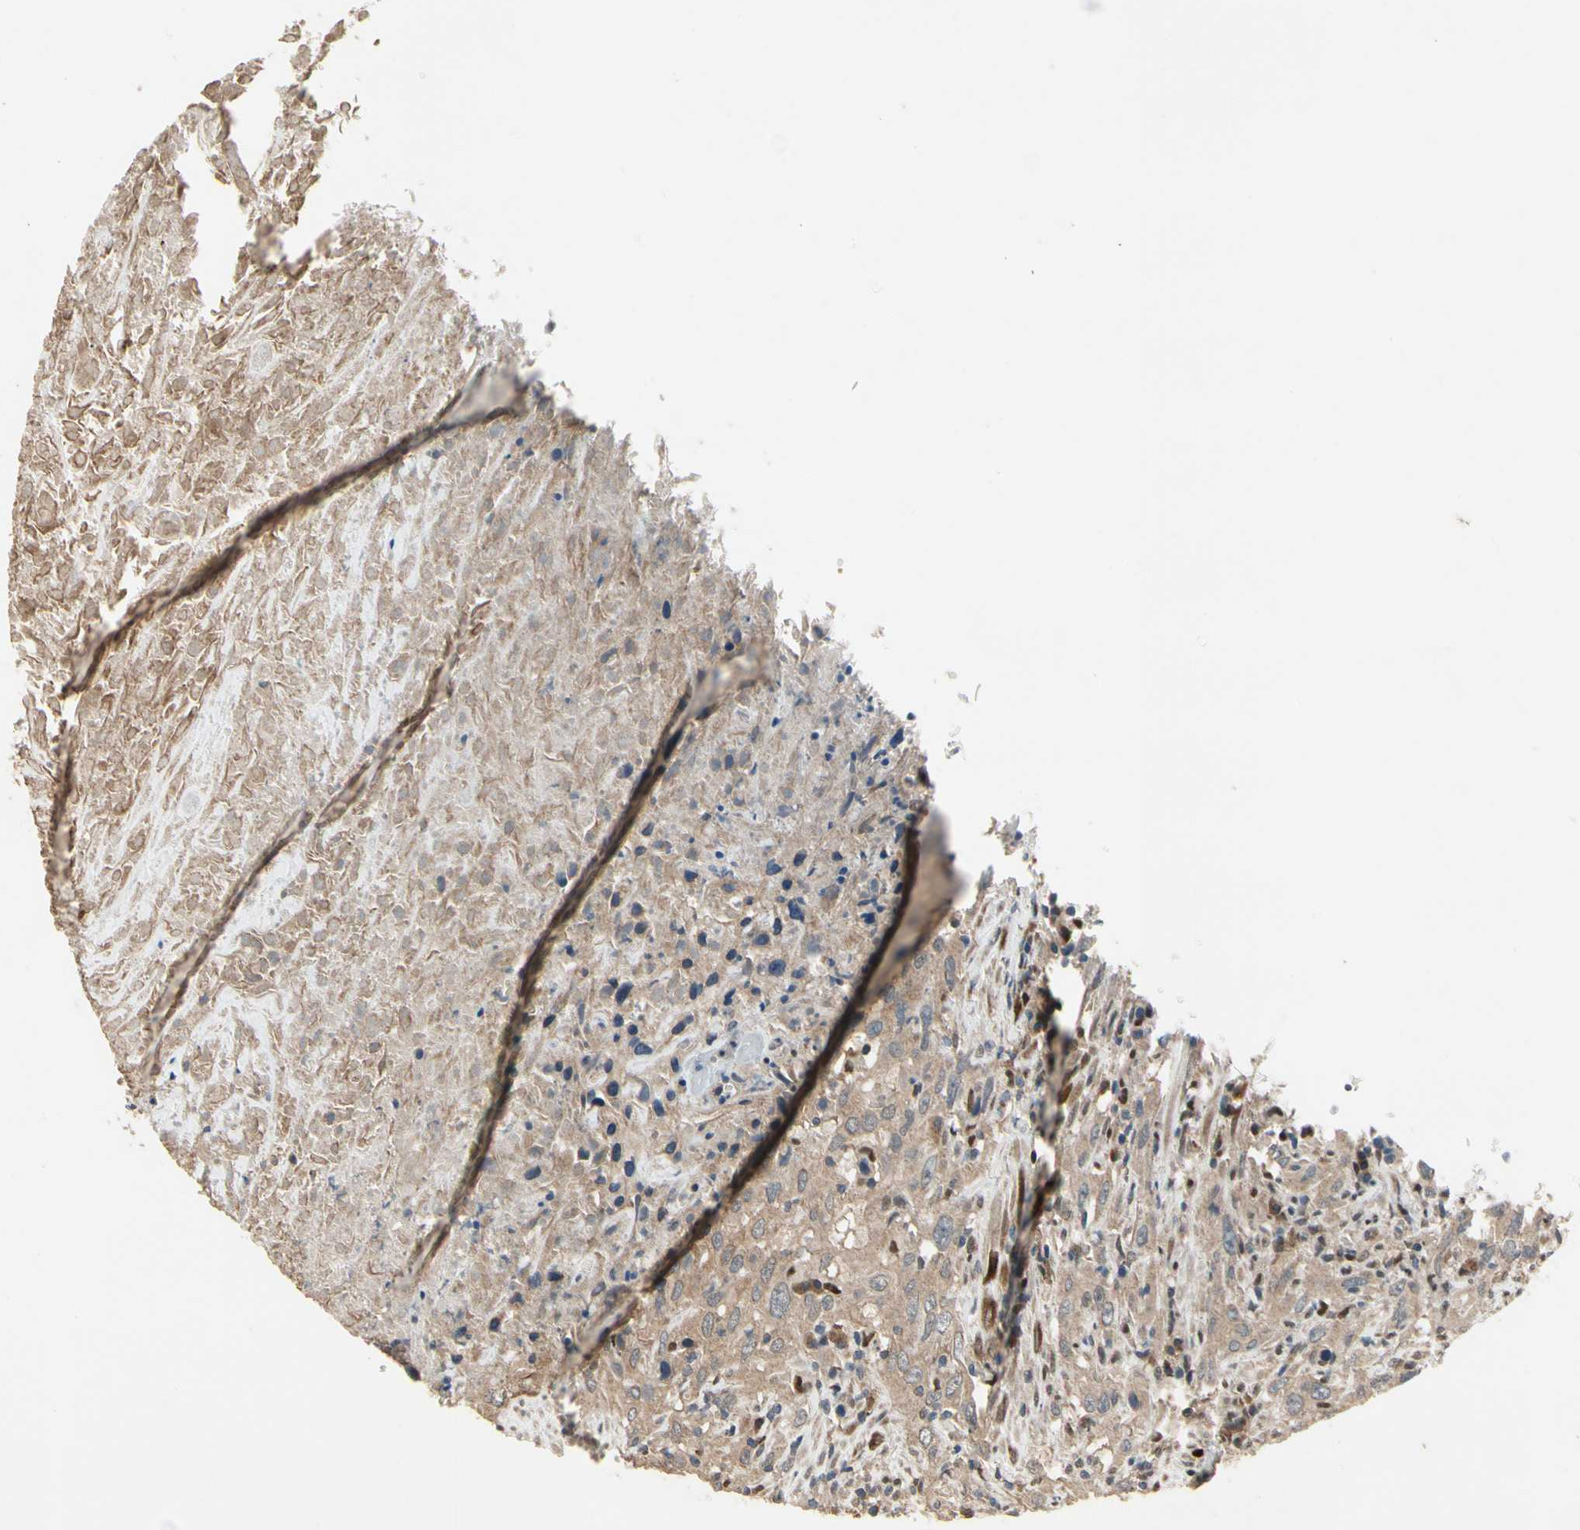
{"staining": {"intensity": "weak", "quantity": ">75%", "location": "cytoplasmic/membranous"}, "tissue": "urothelial cancer", "cell_type": "Tumor cells", "image_type": "cancer", "snomed": [{"axis": "morphology", "description": "Urothelial carcinoma, High grade"}, {"axis": "topography", "description": "Urinary bladder"}], "caption": "There is low levels of weak cytoplasmic/membranous staining in tumor cells of high-grade urothelial carcinoma, as demonstrated by immunohistochemical staining (brown color).", "gene": "CGREF1", "patient": {"sex": "male", "age": 61}}